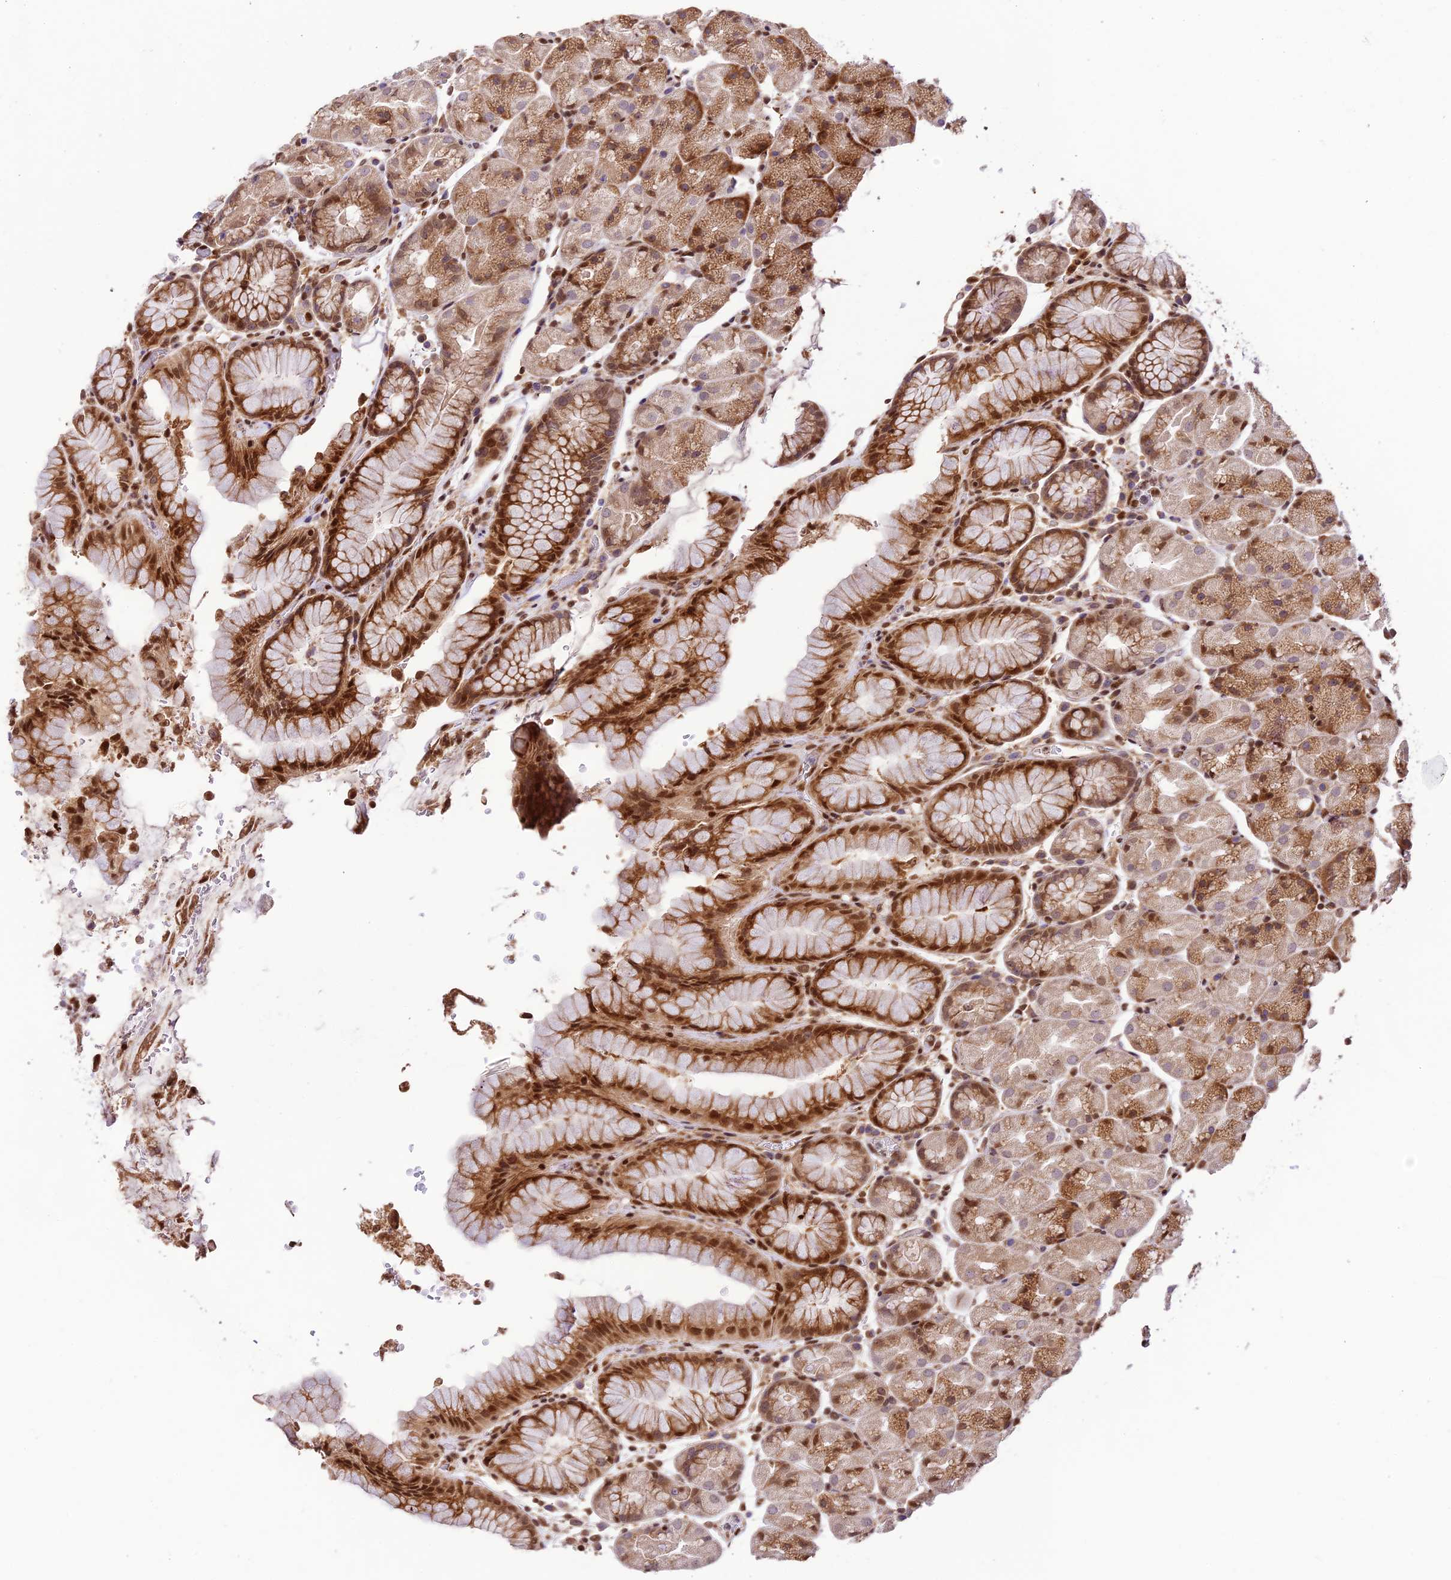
{"staining": {"intensity": "strong", "quantity": "25%-75%", "location": "cytoplasmic/membranous,nuclear"}, "tissue": "stomach", "cell_type": "Glandular cells", "image_type": "normal", "snomed": [{"axis": "morphology", "description": "Normal tissue, NOS"}, {"axis": "topography", "description": "Stomach, upper"}, {"axis": "topography", "description": "Stomach, lower"}], "caption": "Unremarkable stomach shows strong cytoplasmic/membranous,nuclear positivity in approximately 25%-75% of glandular cells, visualized by immunohistochemistry. The protein is stained brown, and the nuclei are stained in blue (DAB (3,3'-diaminobenzidine) IHC with brightfield microscopy, high magnification).", "gene": "TRIM22", "patient": {"sex": "male", "age": 67}}